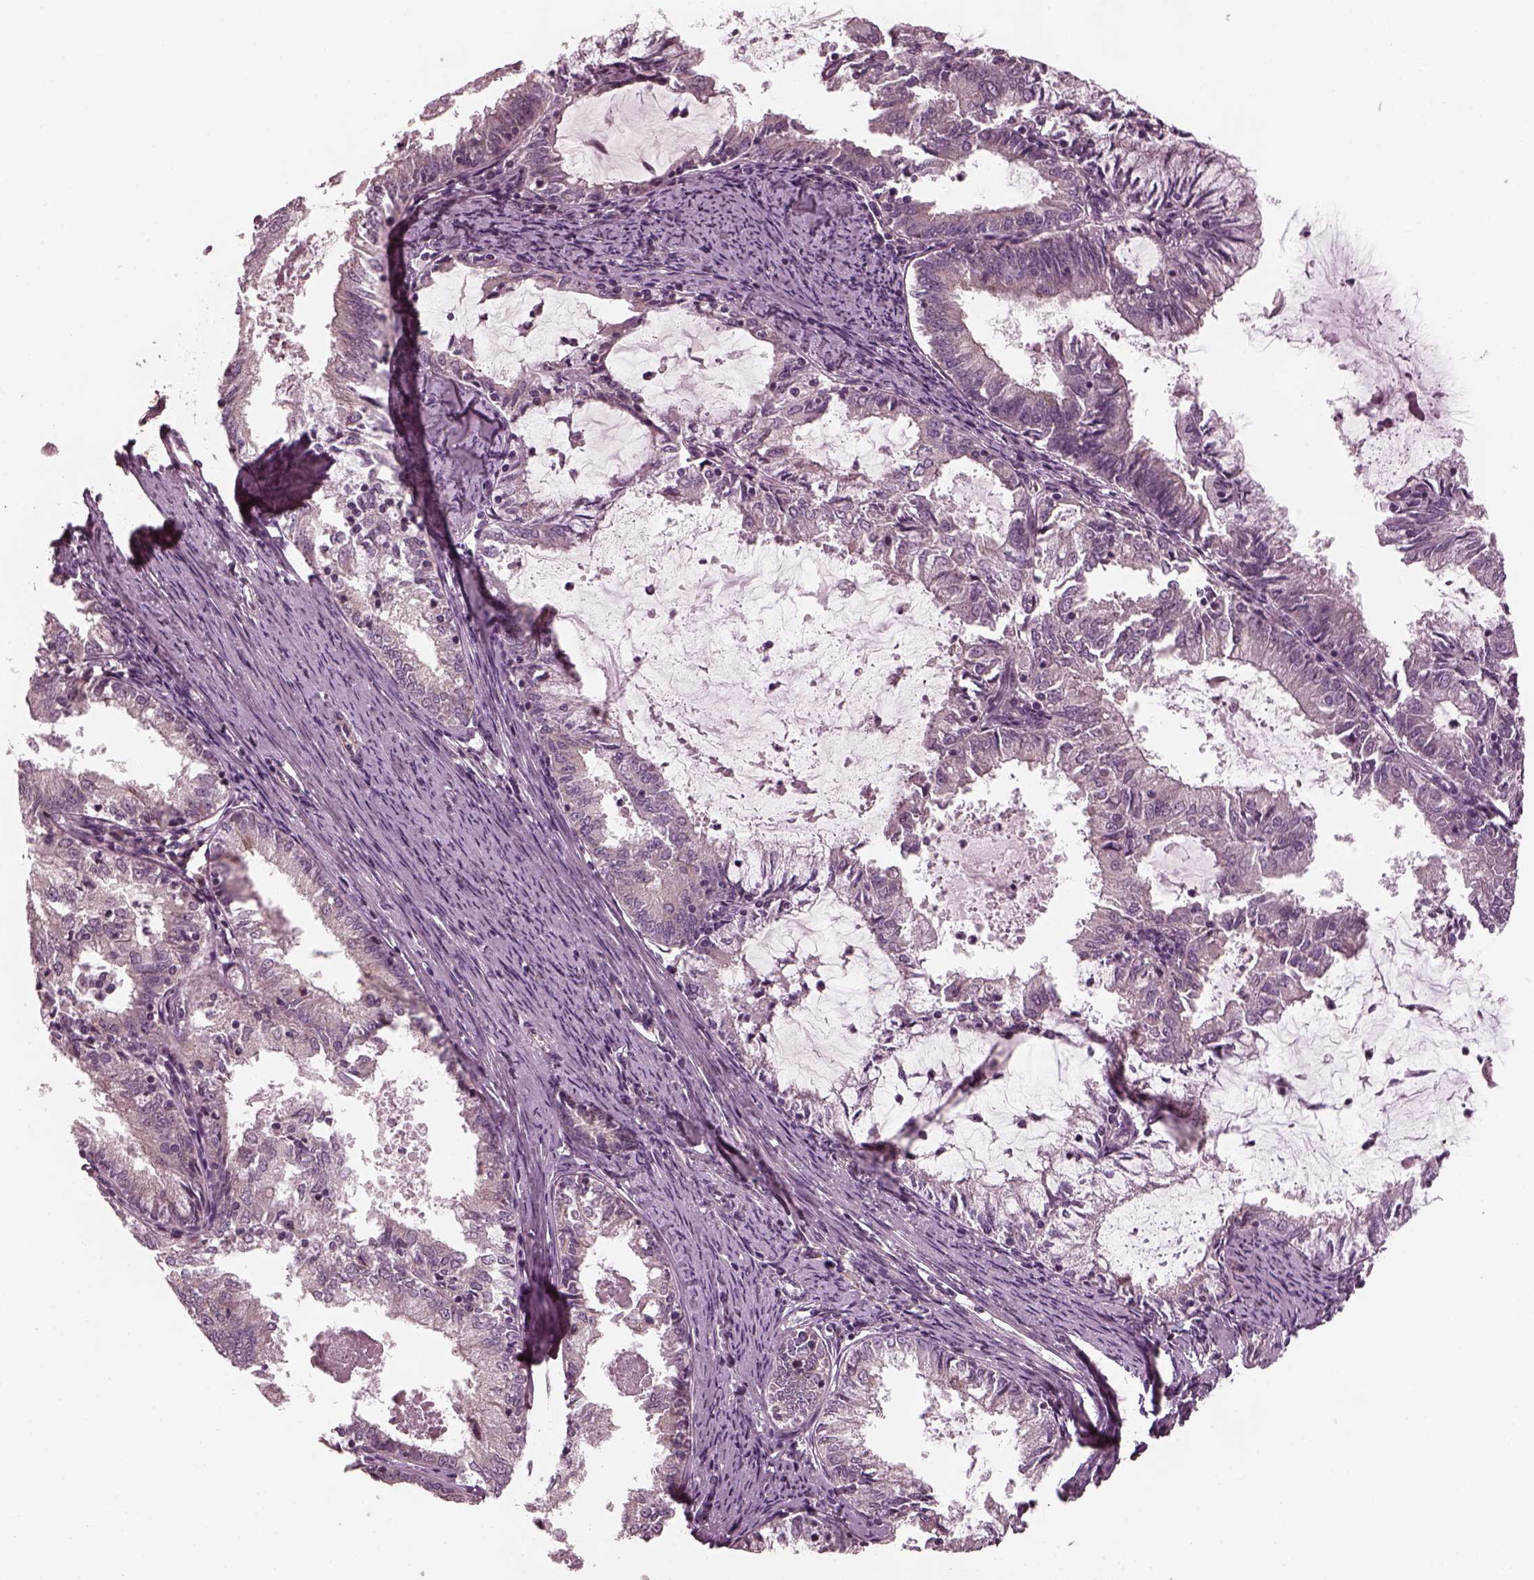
{"staining": {"intensity": "negative", "quantity": "none", "location": "none"}, "tissue": "endometrial cancer", "cell_type": "Tumor cells", "image_type": "cancer", "snomed": [{"axis": "morphology", "description": "Adenocarcinoma, NOS"}, {"axis": "topography", "description": "Endometrium"}], "caption": "Histopathology image shows no protein staining in tumor cells of endometrial cancer tissue.", "gene": "TUBG1", "patient": {"sex": "female", "age": 57}}